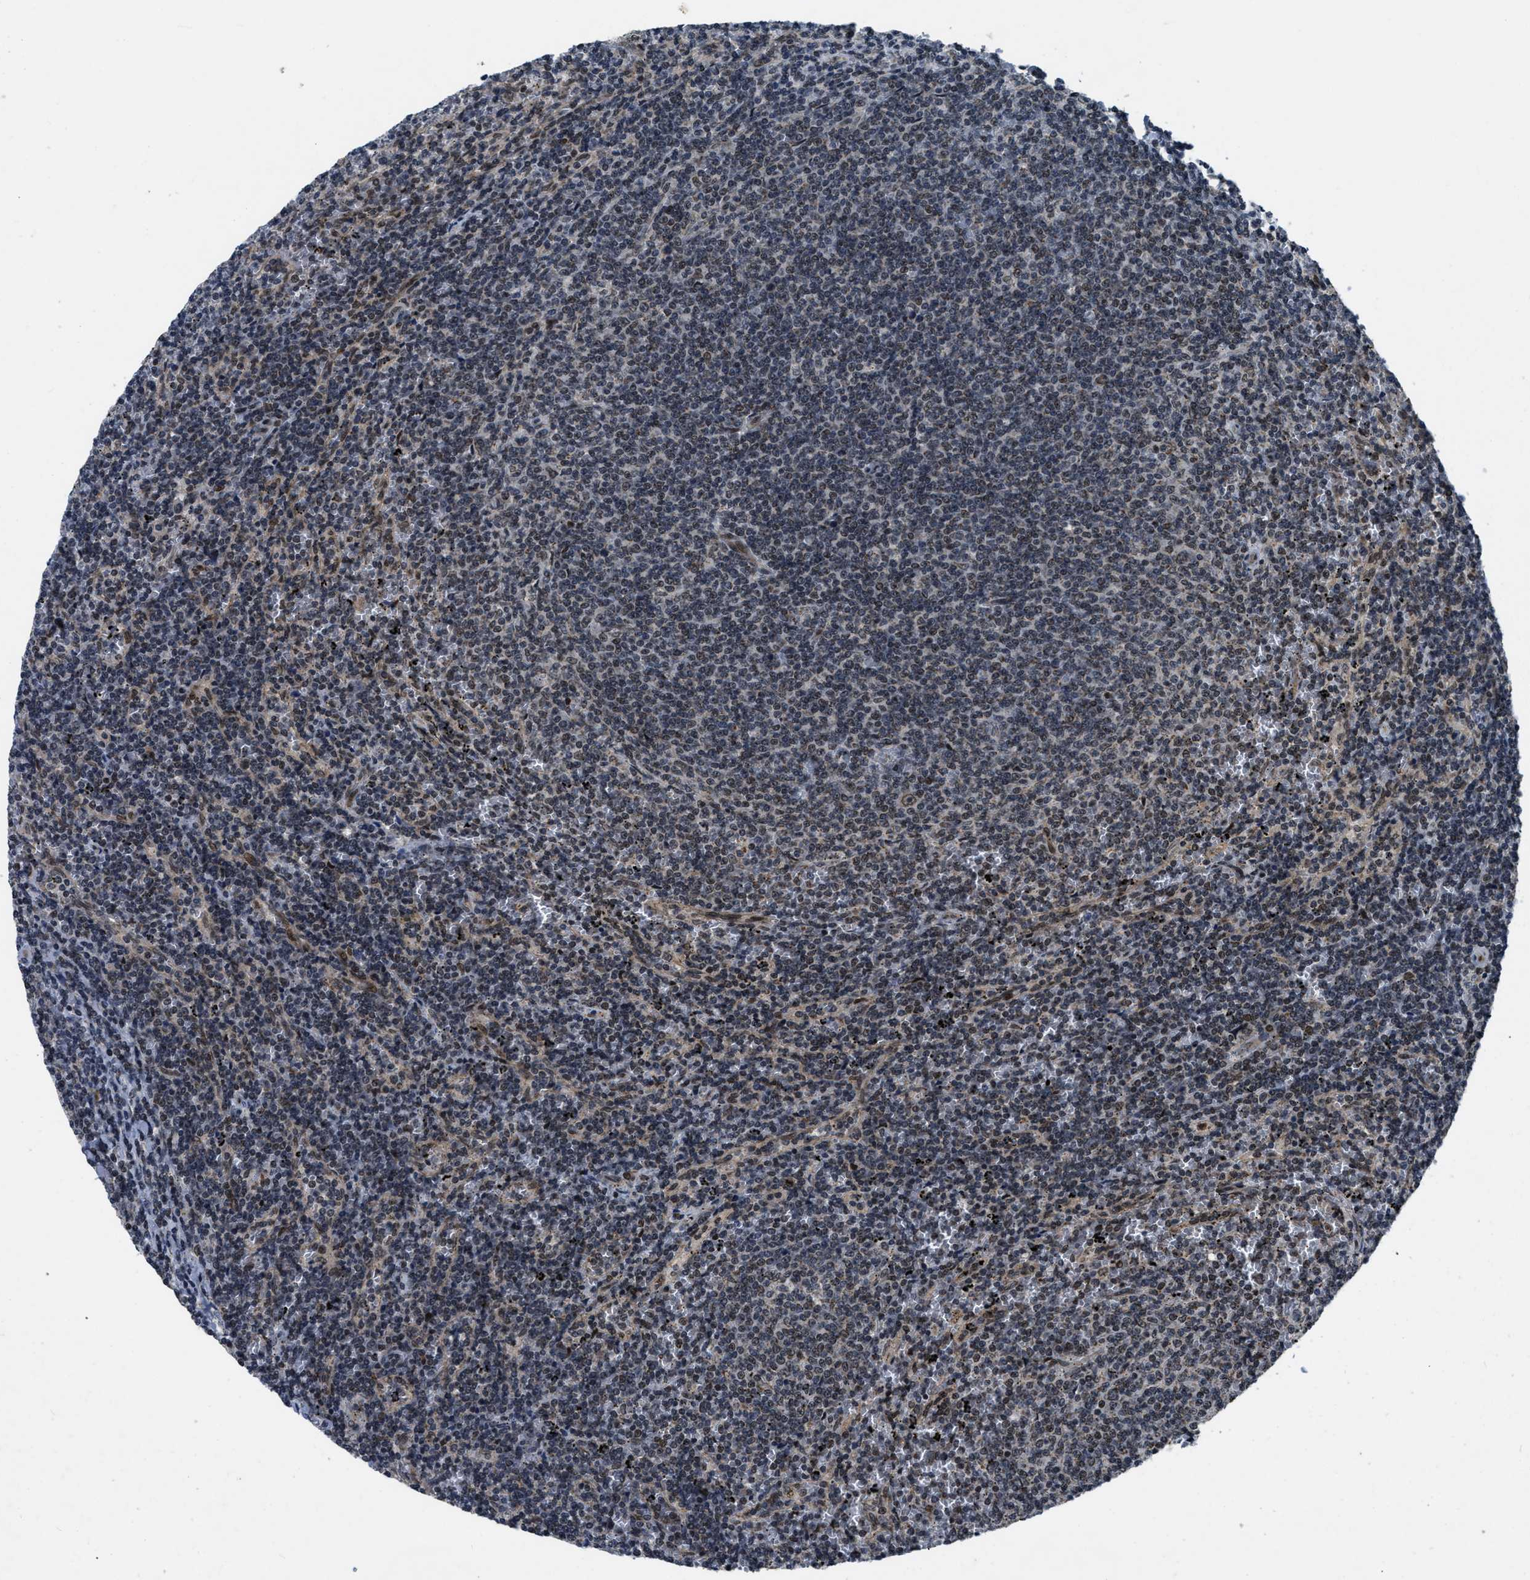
{"staining": {"intensity": "weak", "quantity": "25%-75%", "location": "nuclear"}, "tissue": "lymphoma", "cell_type": "Tumor cells", "image_type": "cancer", "snomed": [{"axis": "morphology", "description": "Malignant lymphoma, non-Hodgkin's type, Low grade"}, {"axis": "topography", "description": "Spleen"}], "caption": "Approximately 25%-75% of tumor cells in malignant lymphoma, non-Hodgkin's type (low-grade) show weak nuclear protein expression as visualized by brown immunohistochemical staining.", "gene": "ZNHIT1", "patient": {"sex": "female", "age": 50}}